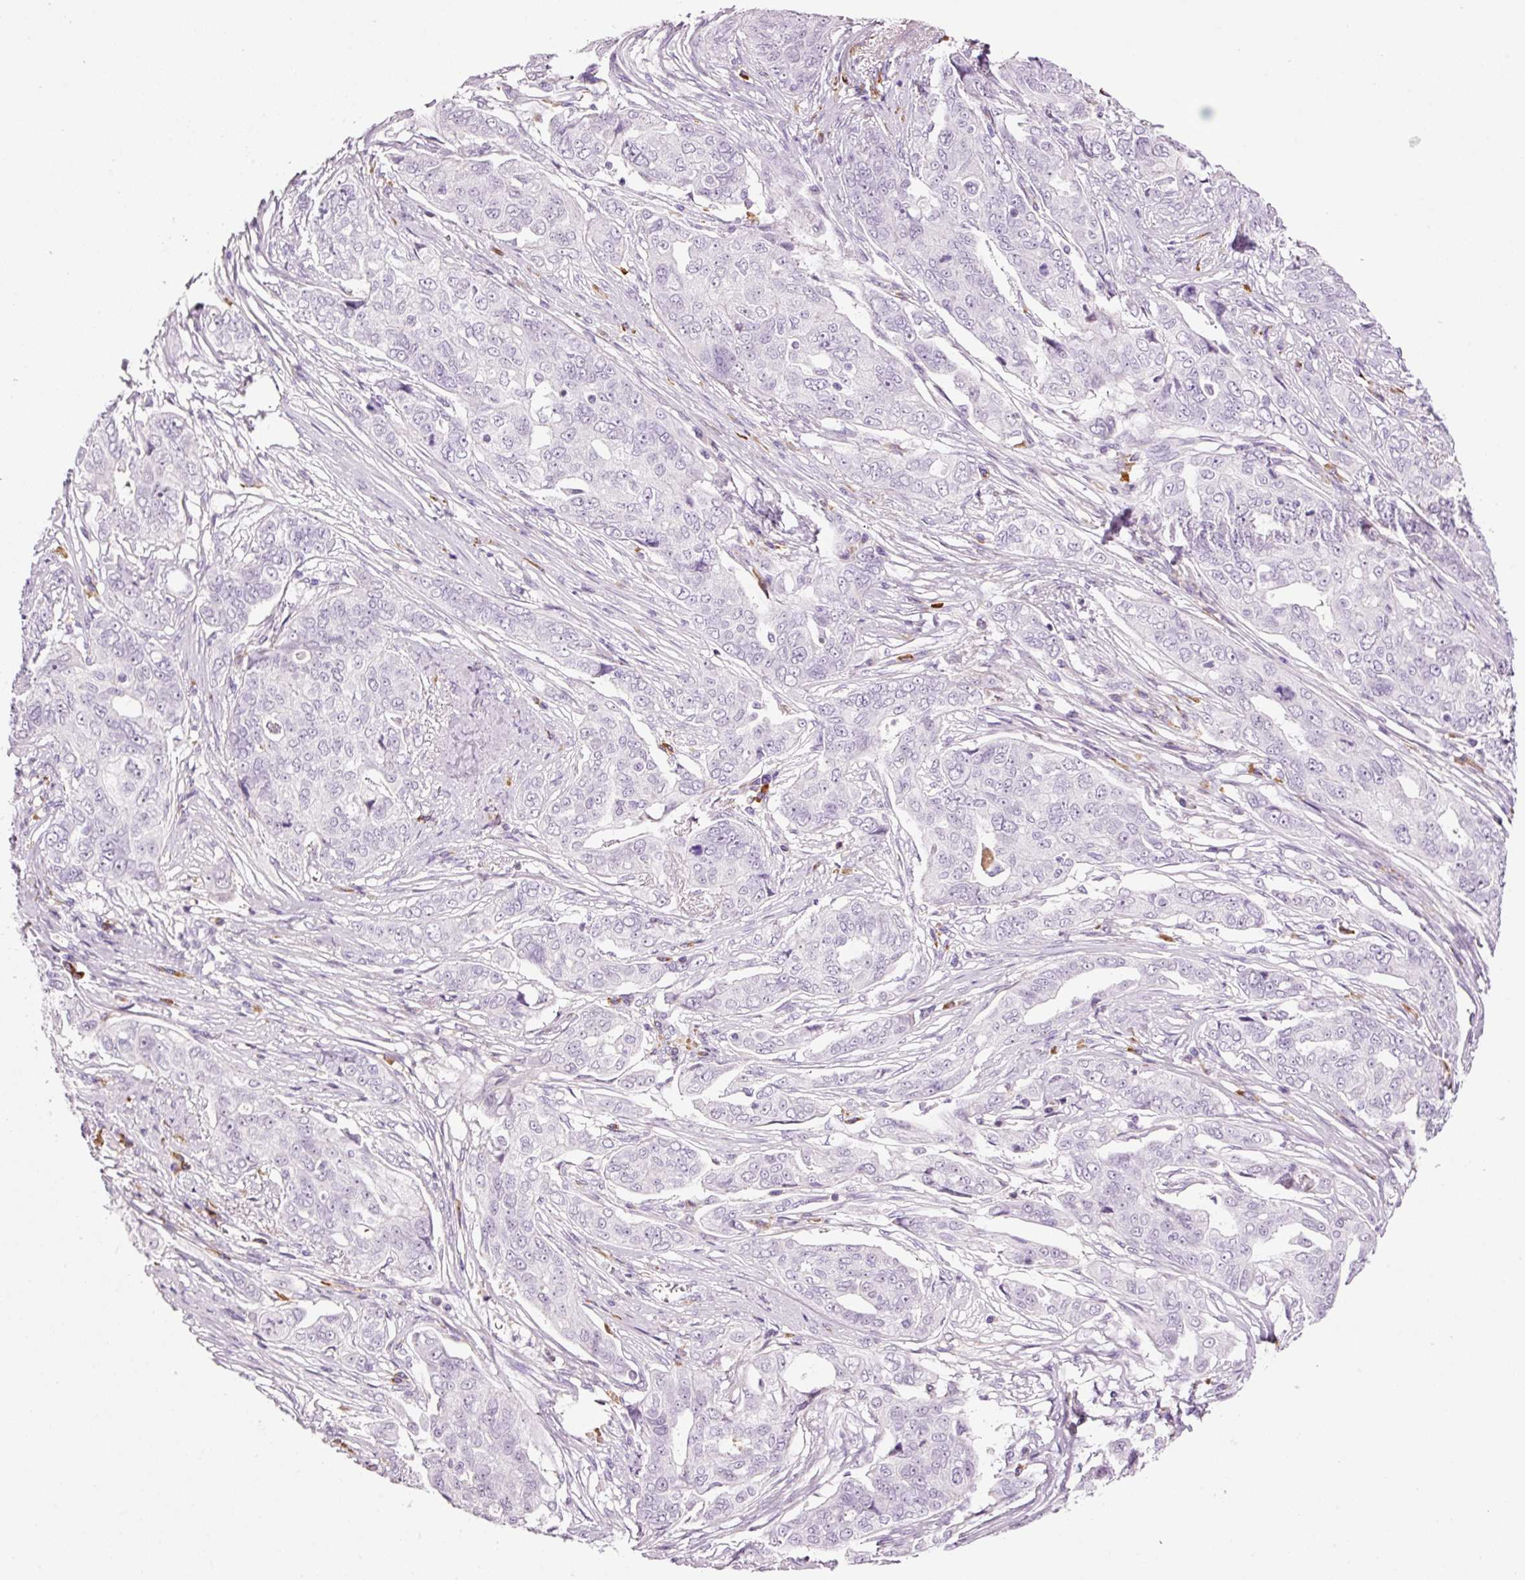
{"staining": {"intensity": "negative", "quantity": "none", "location": "none"}, "tissue": "ovarian cancer", "cell_type": "Tumor cells", "image_type": "cancer", "snomed": [{"axis": "morphology", "description": "Carcinoma, endometroid"}, {"axis": "topography", "description": "Ovary"}], "caption": "Immunohistochemistry (IHC) micrograph of ovarian endometroid carcinoma stained for a protein (brown), which reveals no expression in tumor cells.", "gene": "KLF1", "patient": {"sex": "female", "age": 70}}